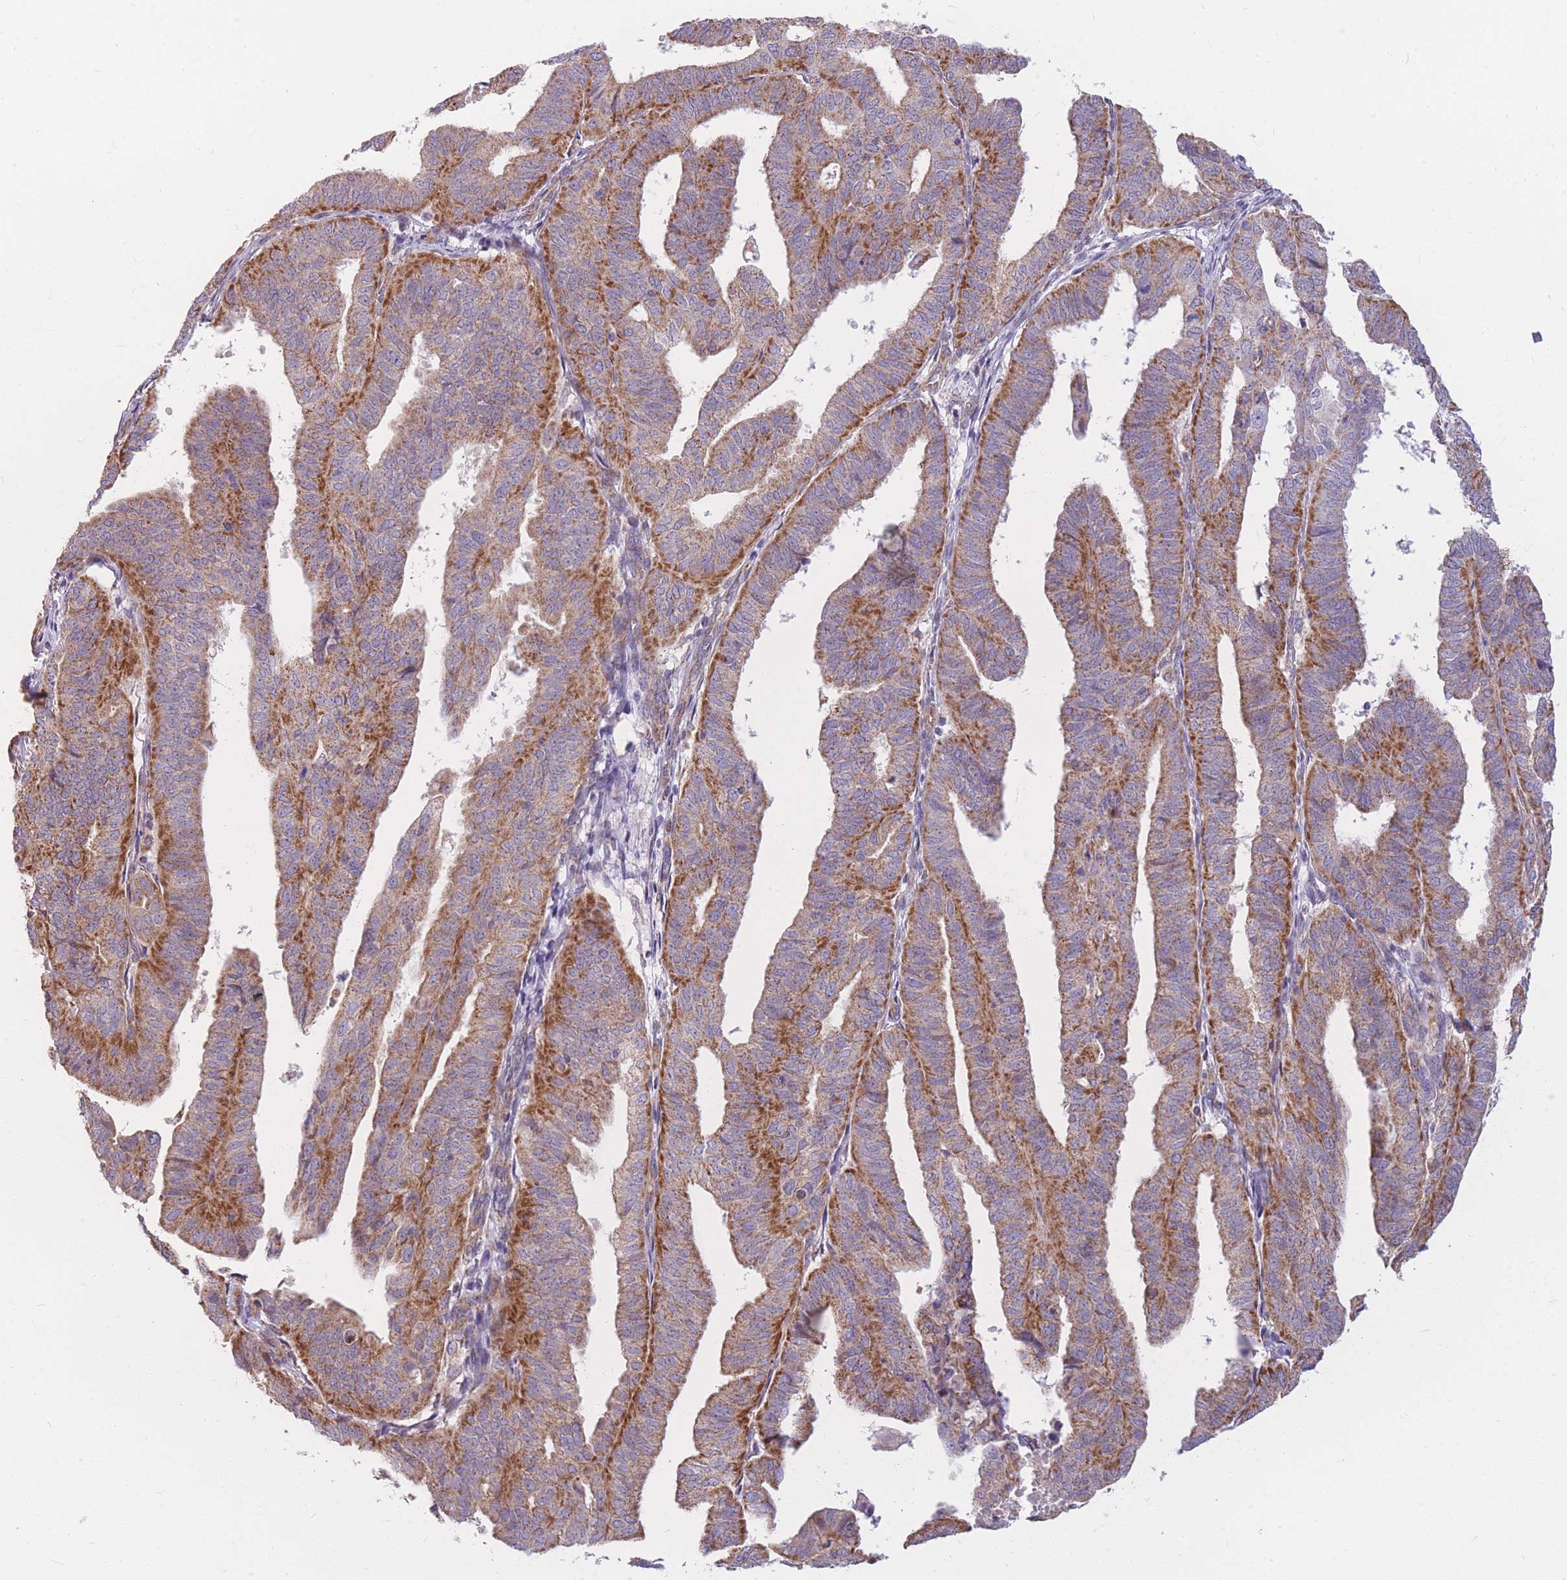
{"staining": {"intensity": "moderate", "quantity": ">75%", "location": "cytoplasmic/membranous"}, "tissue": "endometrial cancer", "cell_type": "Tumor cells", "image_type": "cancer", "snomed": [{"axis": "morphology", "description": "Adenocarcinoma, NOS"}, {"axis": "topography", "description": "Uterus"}], "caption": "Tumor cells display medium levels of moderate cytoplasmic/membranous staining in approximately >75% of cells in endometrial cancer. The staining was performed using DAB (3,3'-diaminobenzidine) to visualize the protein expression in brown, while the nuclei were stained in blue with hematoxylin (Magnification: 20x).", "gene": "MRPS9", "patient": {"sex": "female", "age": 77}}